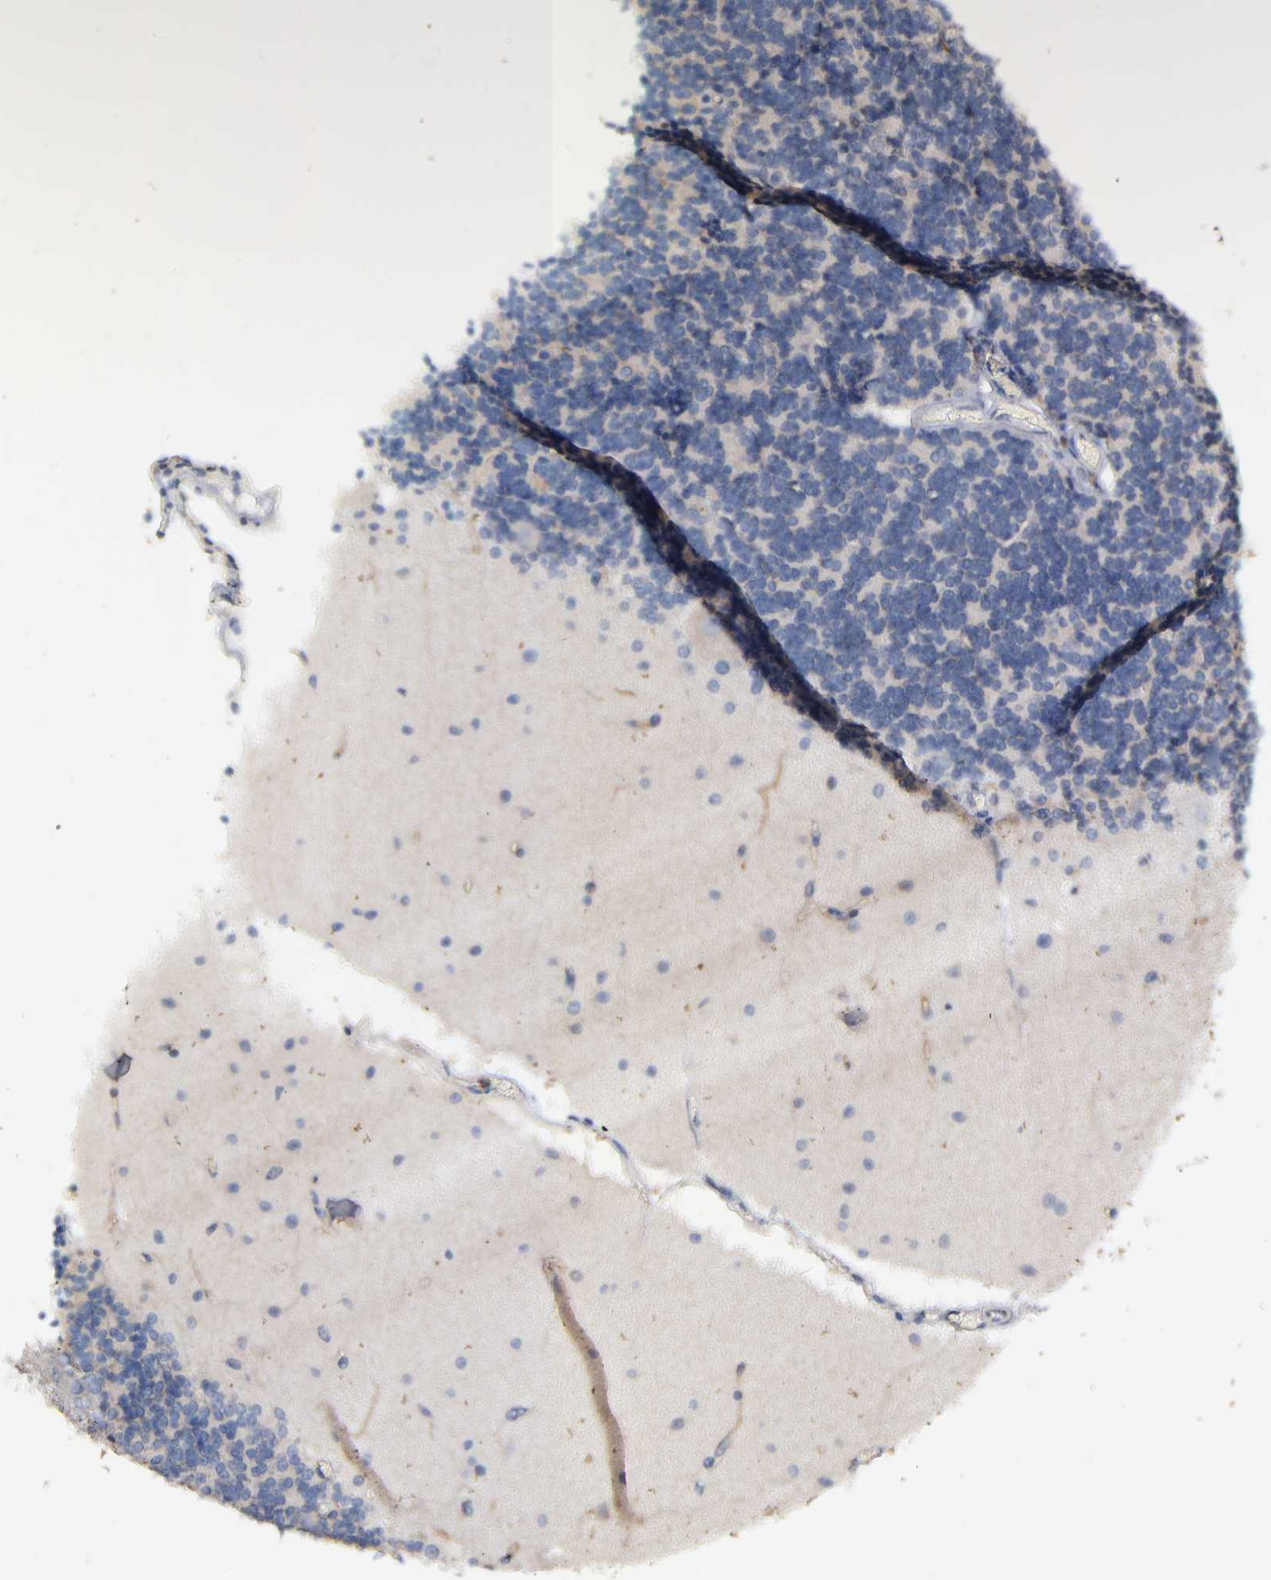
{"staining": {"intensity": "negative", "quantity": "none", "location": "none"}, "tissue": "cerebellum", "cell_type": "Cells in granular layer", "image_type": "normal", "snomed": [{"axis": "morphology", "description": "Normal tissue, NOS"}, {"axis": "topography", "description": "Cerebellum"}], "caption": "Micrograph shows no protein expression in cells in granular layer of normal cerebellum.", "gene": "PDLIM2", "patient": {"sex": "female", "age": 54}}